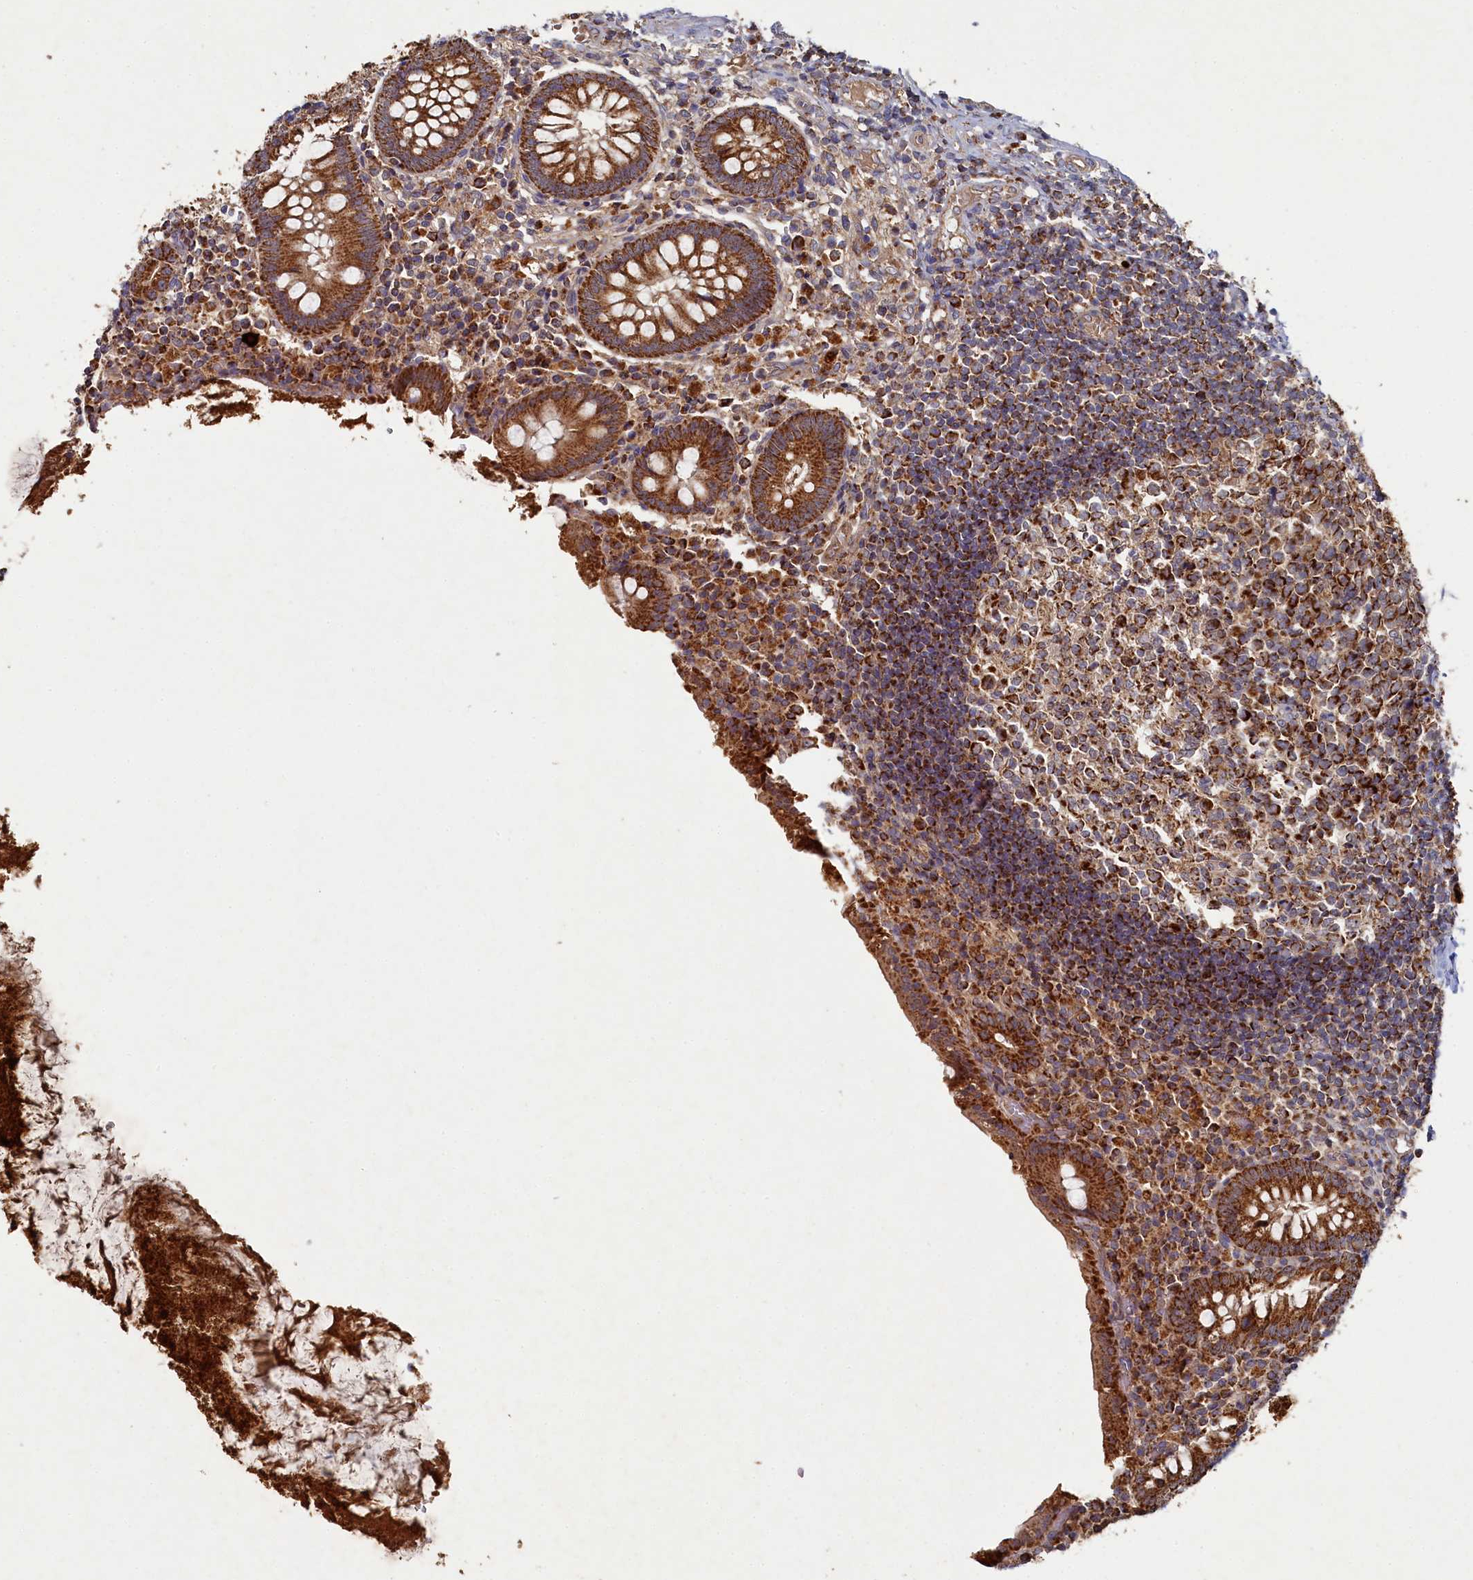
{"staining": {"intensity": "strong", "quantity": ">75%", "location": "cytoplasmic/membranous"}, "tissue": "appendix", "cell_type": "Glandular cells", "image_type": "normal", "snomed": [{"axis": "morphology", "description": "Normal tissue, NOS"}, {"axis": "topography", "description": "Appendix"}], "caption": "Approximately >75% of glandular cells in normal appendix demonstrate strong cytoplasmic/membranous protein positivity as visualized by brown immunohistochemical staining.", "gene": "HAUS2", "patient": {"sex": "female", "age": 17}}